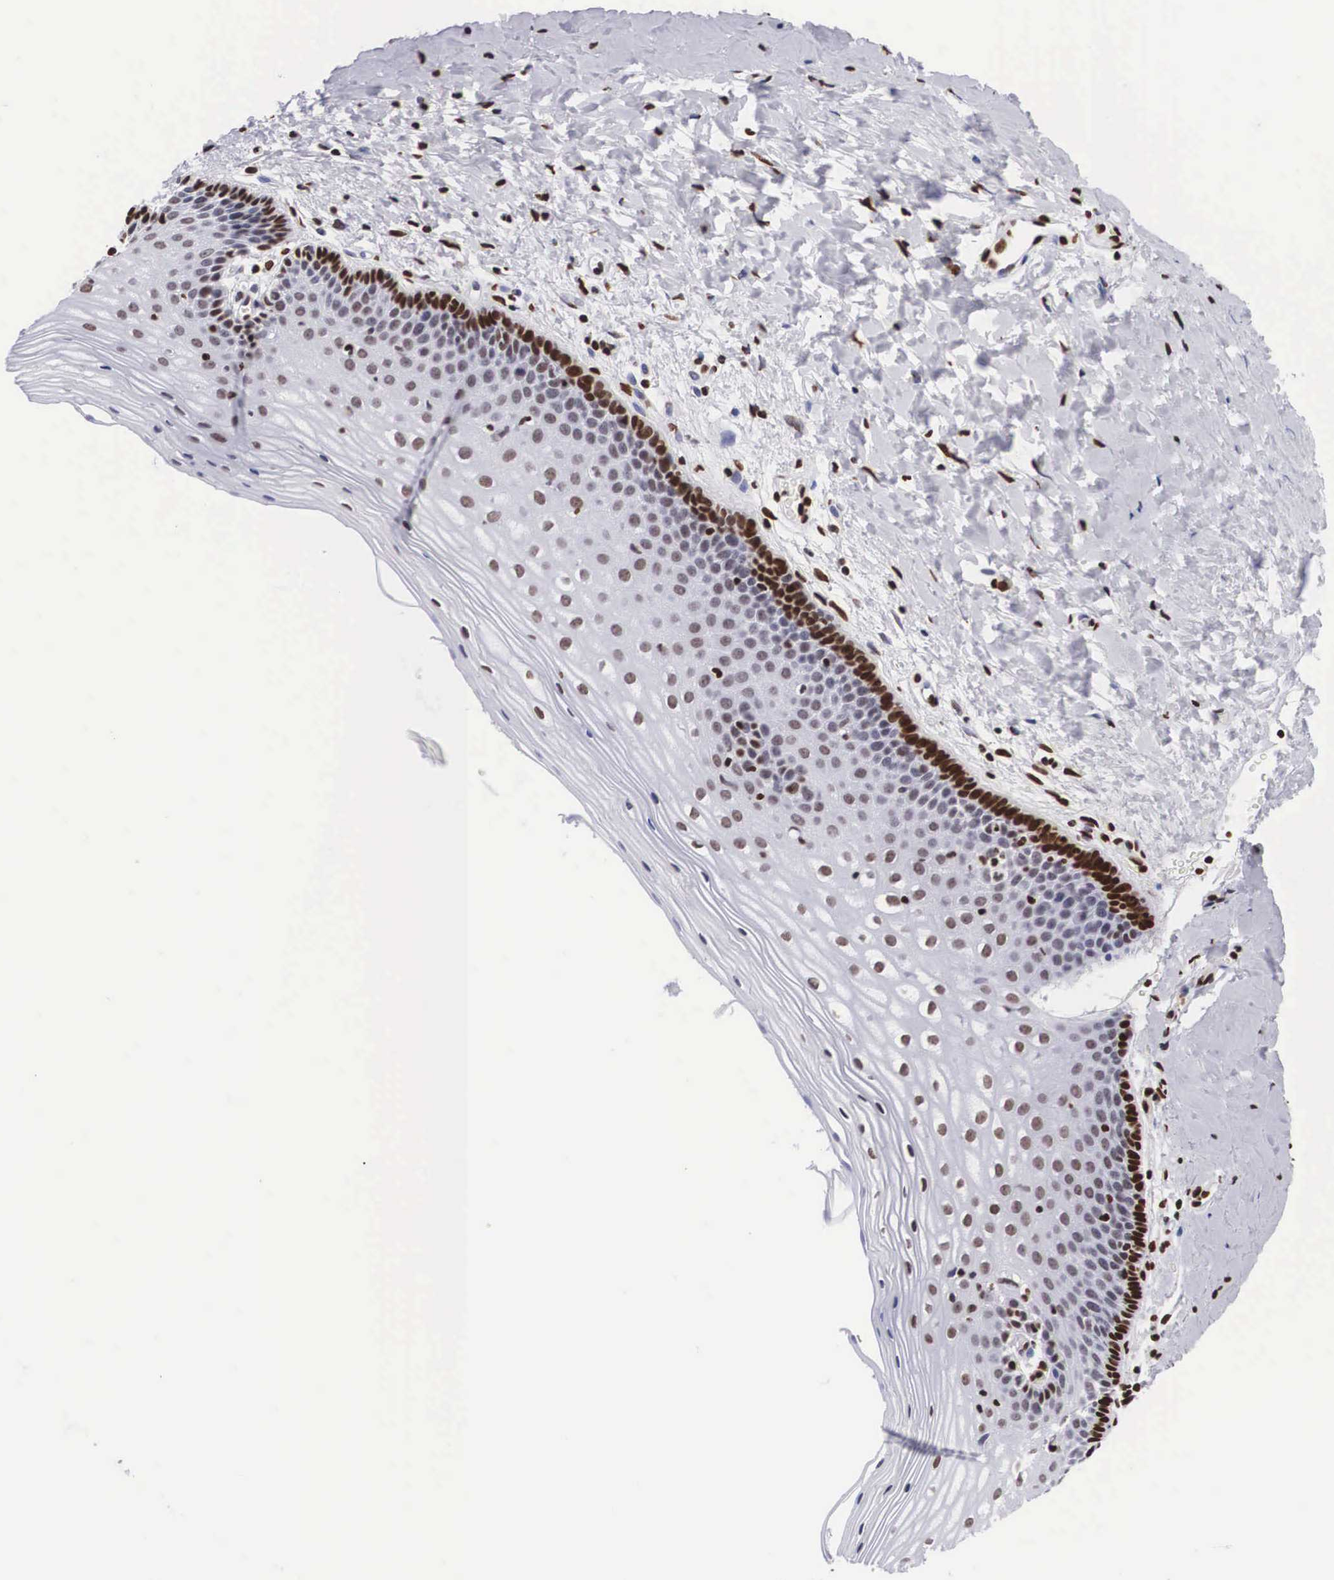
{"staining": {"intensity": "strong", "quantity": ">75%", "location": "nuclear"}, "tissue": "cervix", "cell_type": "Glandular cells", "image_type": "normal", "snomed": [{"axis": "morphology", "description": "Normal tissue, NOS"}, {"axis": "topography", "description": "Cervix"}], "caption": "A high-resolution image shows immunohistochemistry staining of unremarkable cervix, which exhibits strong nuclear expression in about >75% of glandular cells.", "gene": "MECP2", "patient": {"sex": "female", "age": 53}}